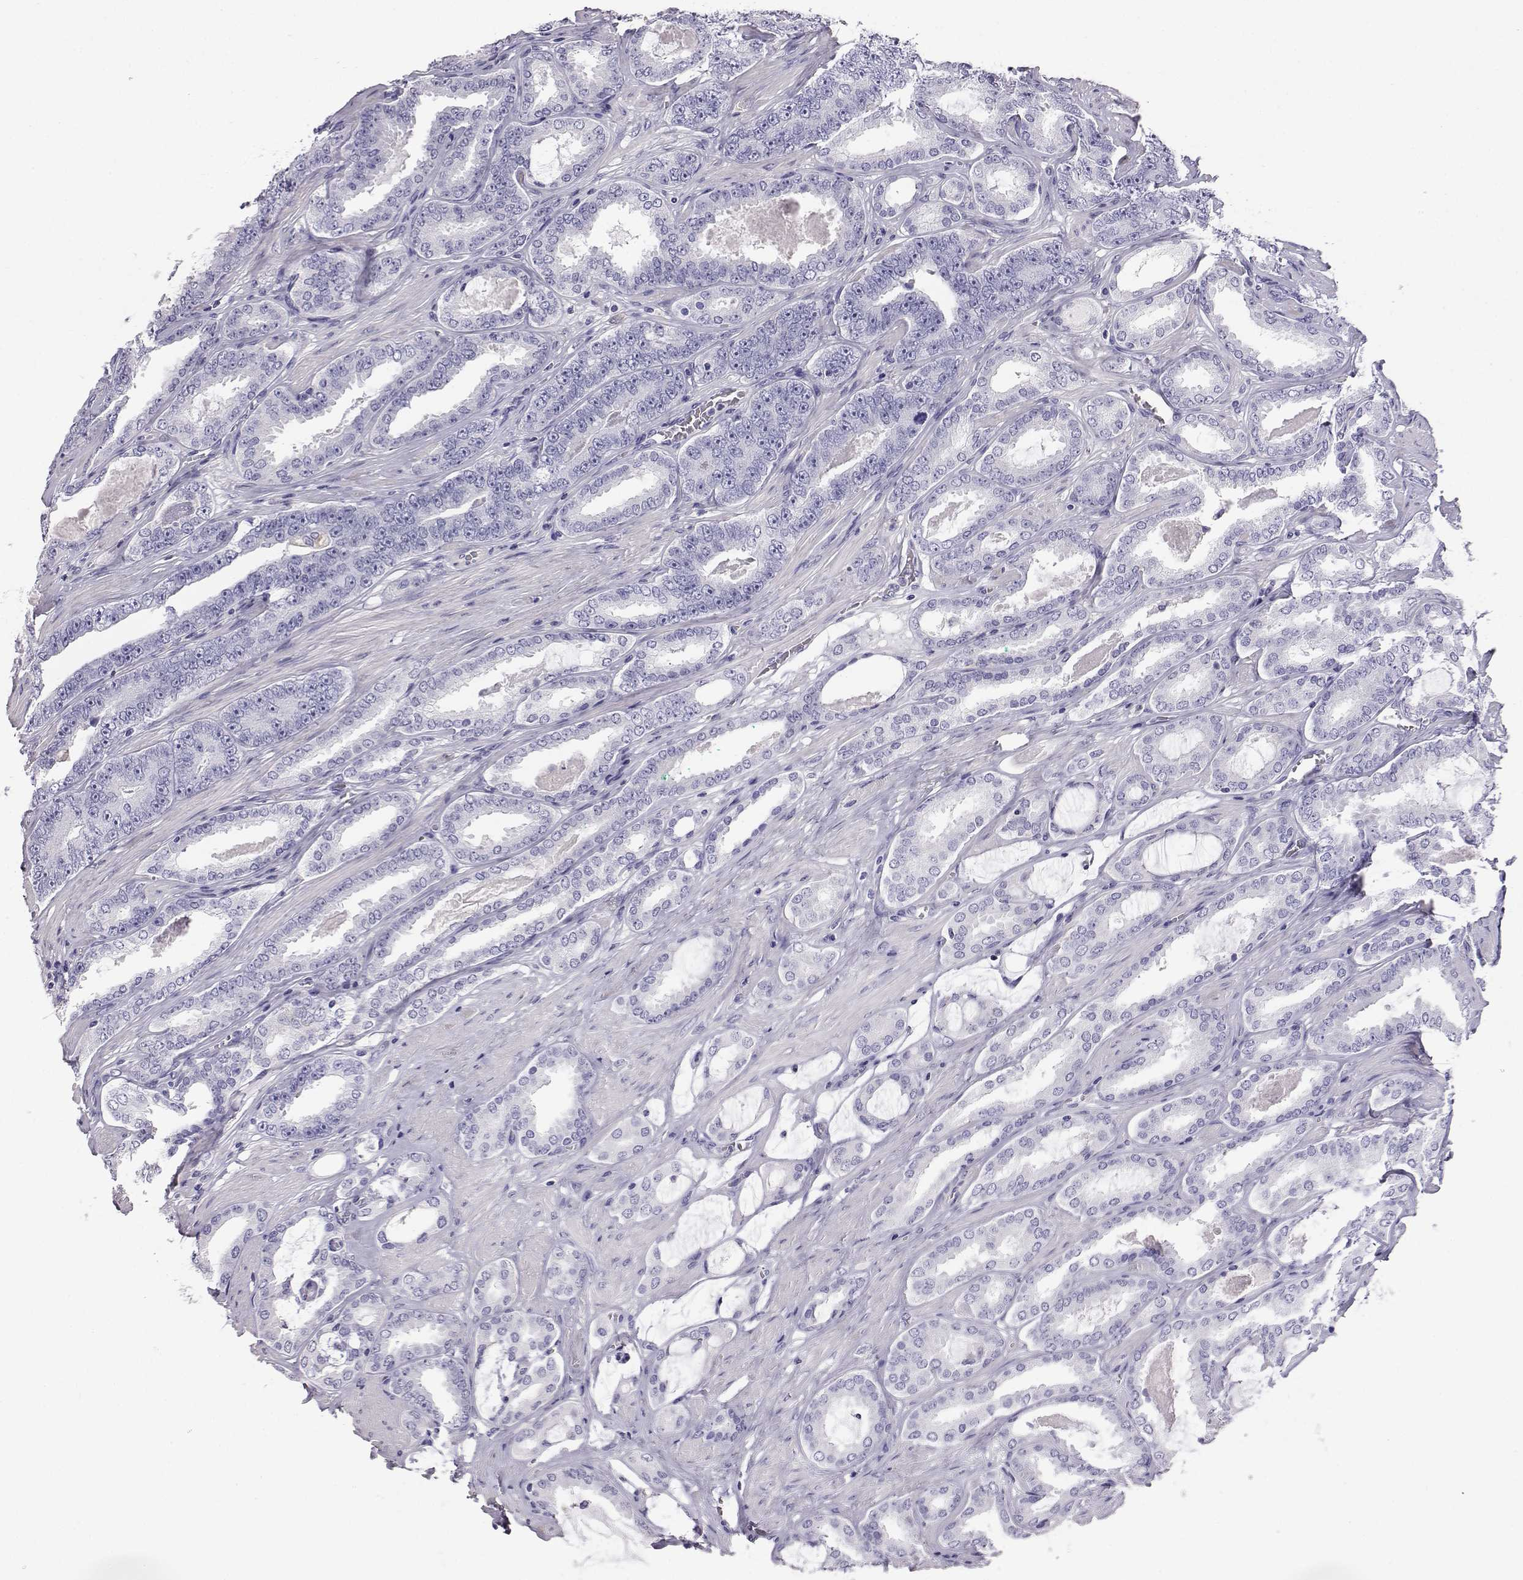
{"staining": {"intensity": "negative", "quantity": "none", "location": "none"}, "tissue": "prostate cancer", "cell_type": "Tumor cells", "image_type": "cancer", "snomed": [{"axis": "morphology", "description": "Adenocarcinoma, High grade"}, {"axis": "topography", "description": "Prostate"}], "caption": "A histopathology image of human prostate cancer is negative for staining in tumor cells. Nuclei are stained in blue.", "gene": "AKR1B1", "patient": {"sex": "male", "age": 63}}